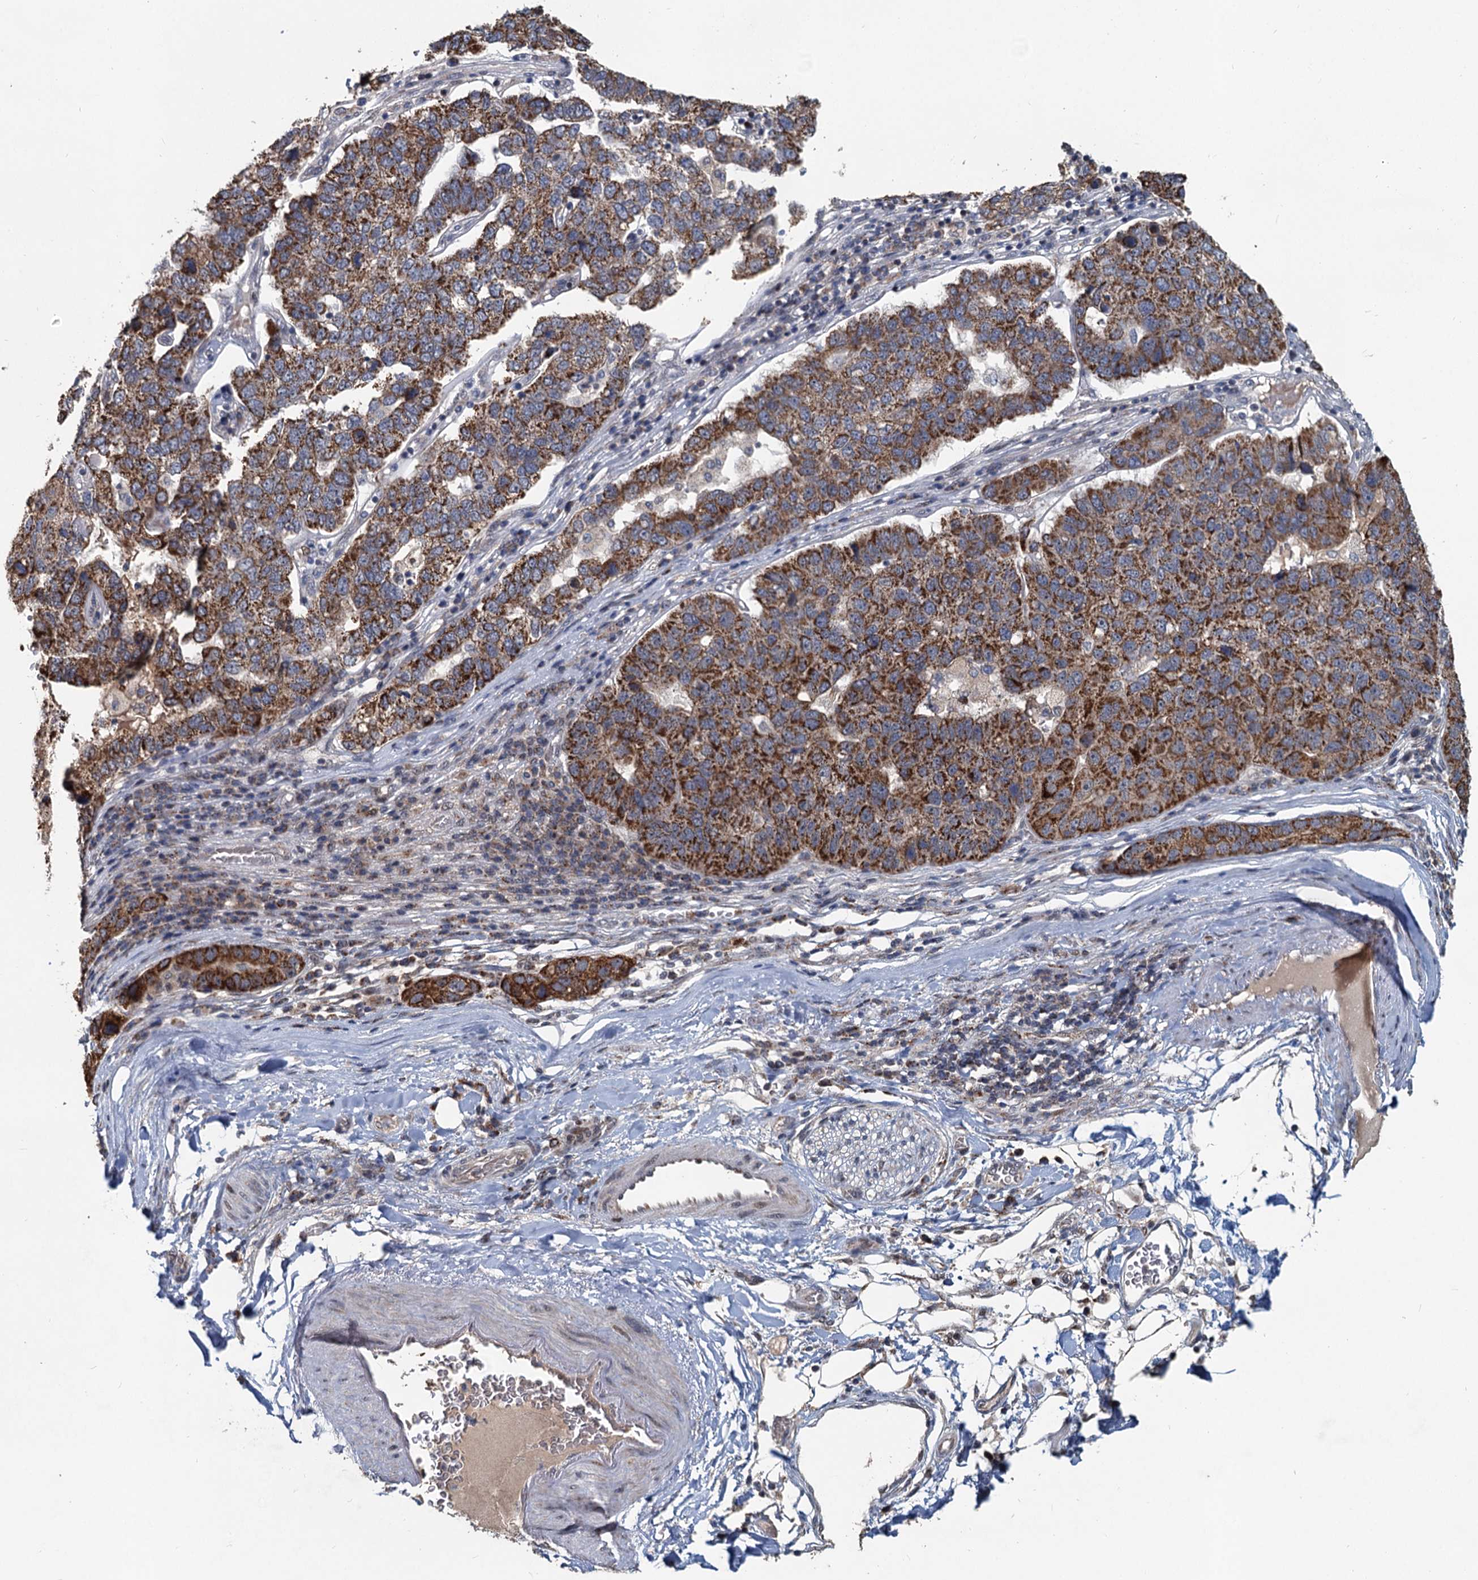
{"staining": {"intensity": "strong", "quantity": ">75%", "location": "cytoplasmic/membranous"}, "tissue": "pancreatic cancer", "cell_type": "Tumor cells", "image_type": "cancer", "snomed": [{"axis": "morphology", "description": "Adenocarcinoma, NOS"}, {"axis": "topography", "description": "Pancreas"}], "caption": "DAB (3,3'-diaminobenzidine) immunohistochemical staining of pancreatic cancer (adenocarcinoma) exhibits strong cytoplasmic/membranous protein staining in about >75% of tumor cells.", "gene": "RITA1", "patient": {"sex": "female", "age": 61}}